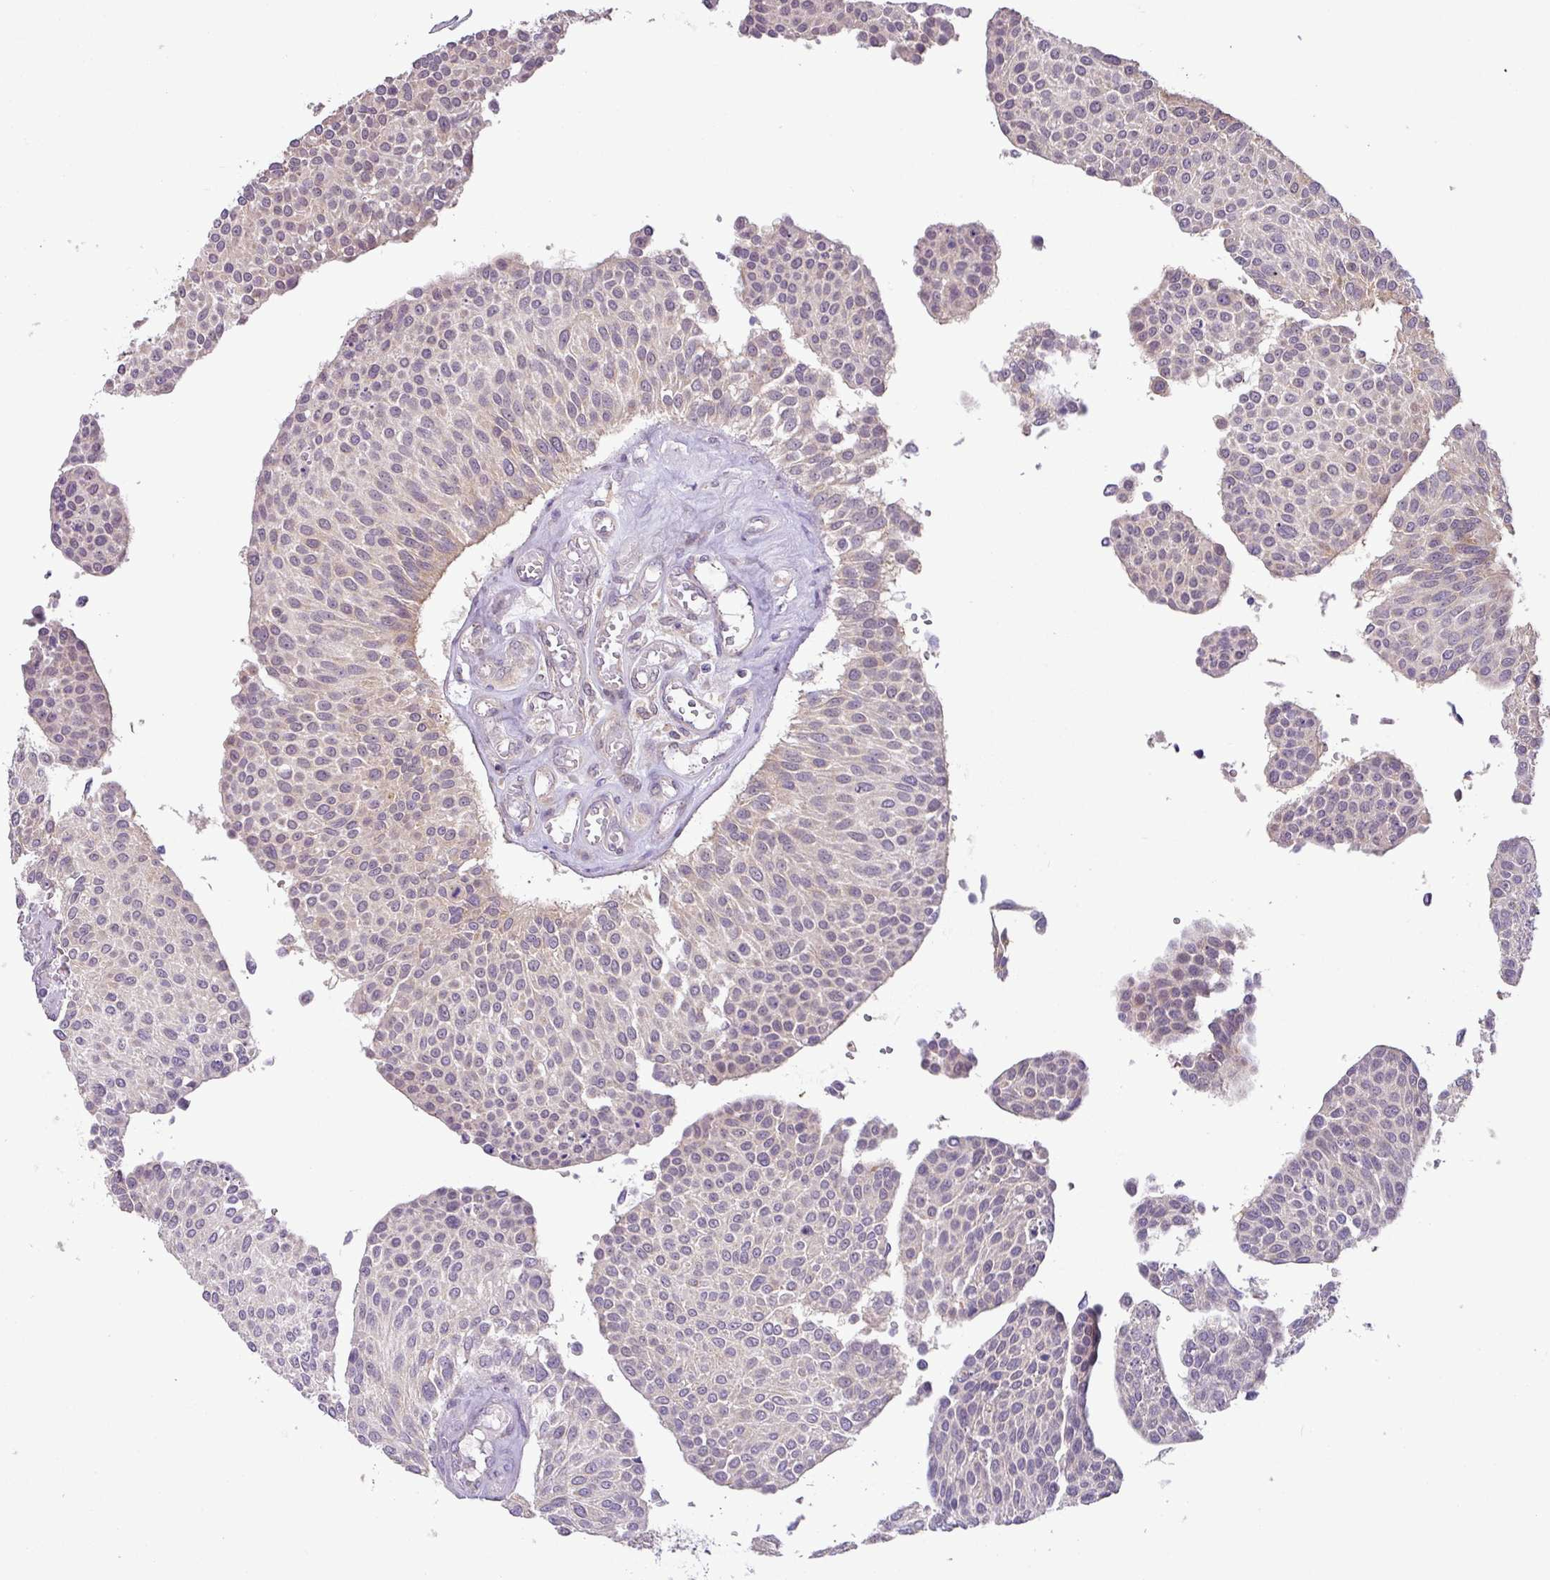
{"staining": {"intensity": "negative", "quantity": "none", "location": "none"}, "tissue": "urothelial cancer", "cell_type": "Tumor cells", "image_type": "cancer", "snomed": [{"axis": "morphology", "description": "Urothelial carcinoma, NOS"}, {"axis": "topography", "description": "Urinary bladder"}], "caption": "The image exhibits no staining of tumor cells in urothelial cancer. (DAB immunohistochemistry with hematoxylin counter stain).", "gene": "GALNT12", "patient": {"sex": "male", "age": 55}}